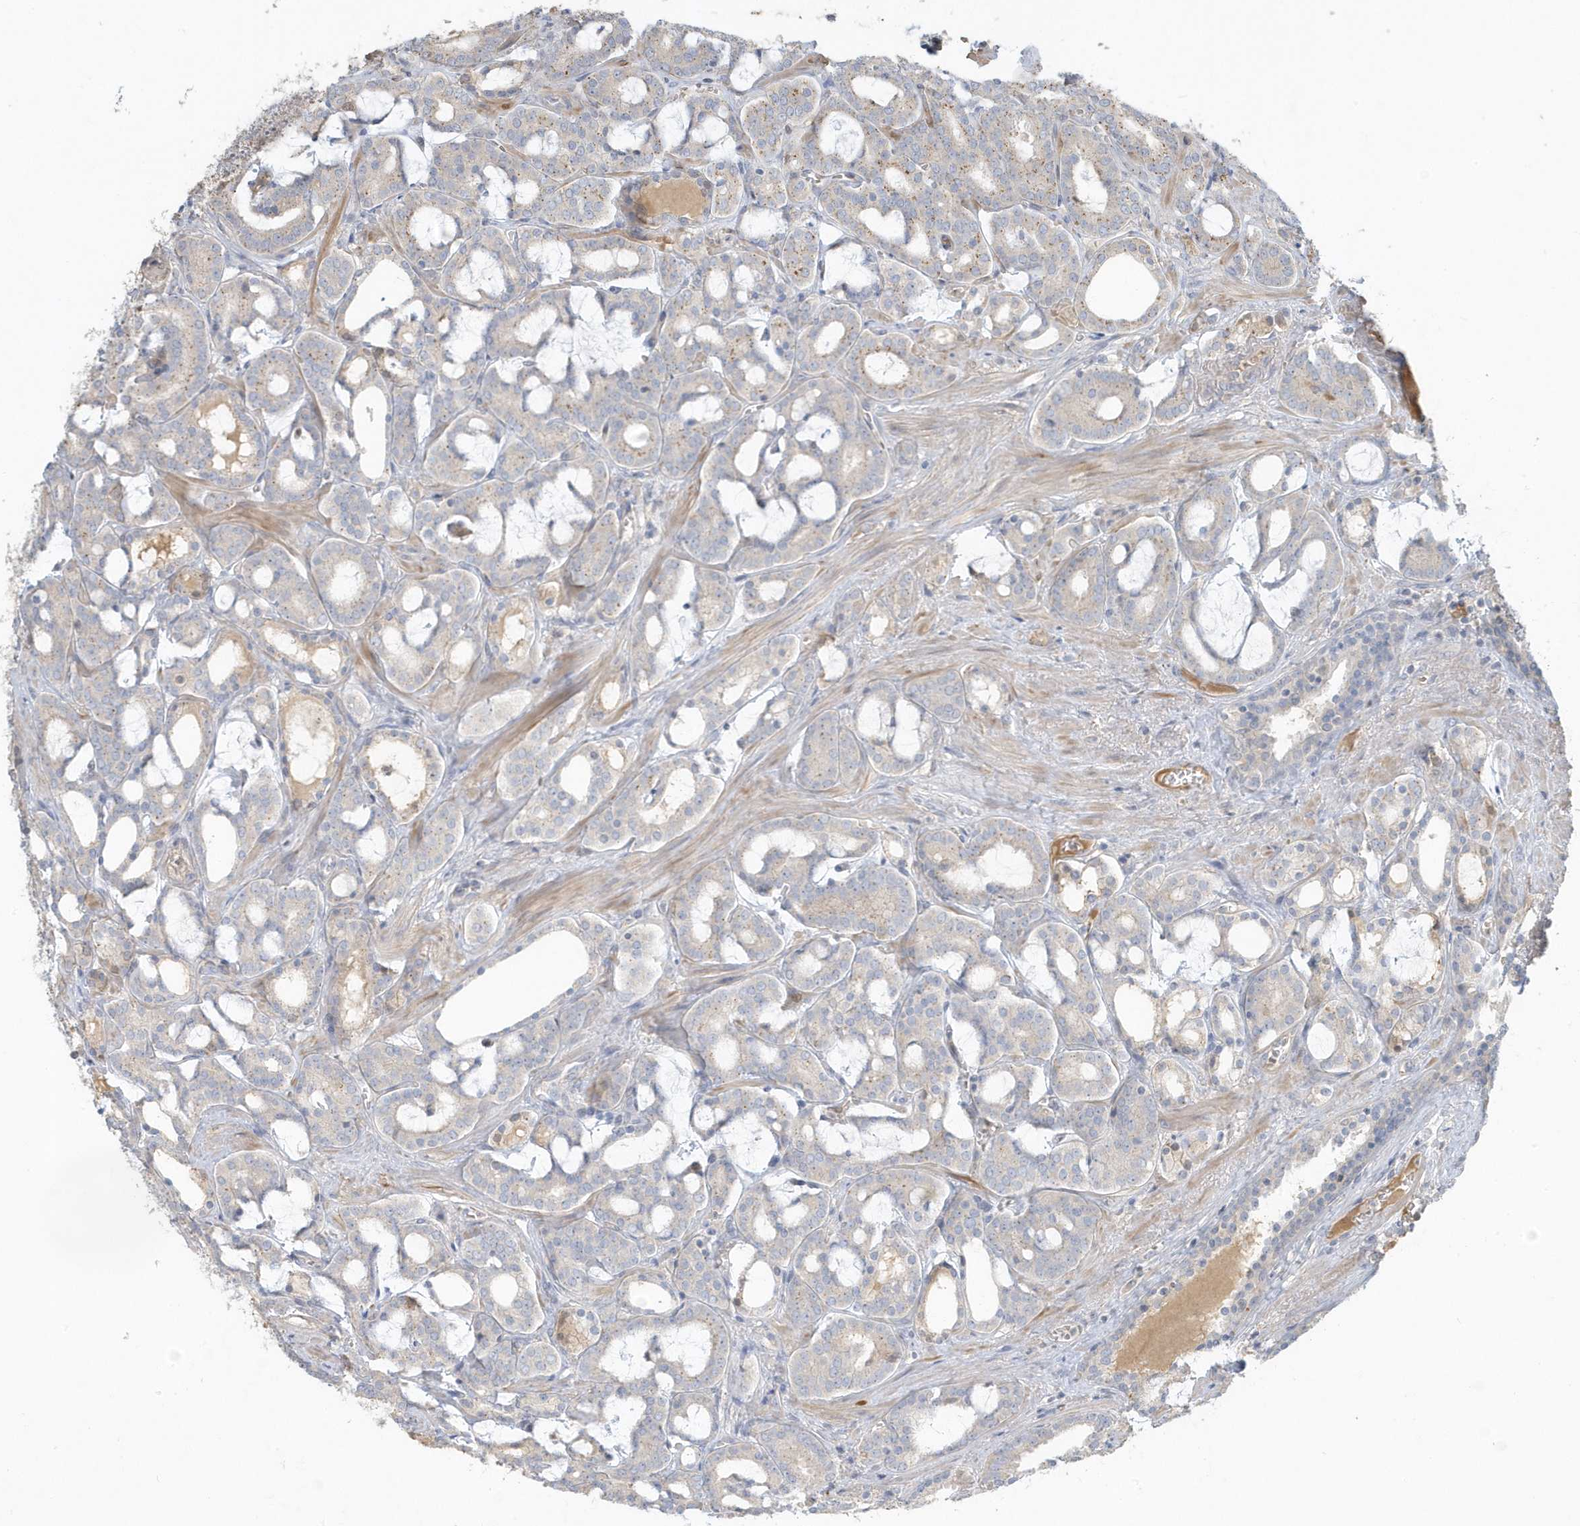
{"staining": {"intensity": "negative", "quantity": "none", "location": "none"}, "tissue": "prostate cancer", "cell_type": "Tumor cells", "image_type": "cancer", "snomed": [{"axis": "morphology", "description": "Adenocarcinoma, High grade"}, {"axis": "topography", "description": "Prostate and seminal vesicle, NOS"}], "caption": "This is an immunohistochemistry (IHC) image of prostate cancer. There is no expression in tumor cells.", "gene": "USP53", "patient": {"sex": "male", "age": 67}}